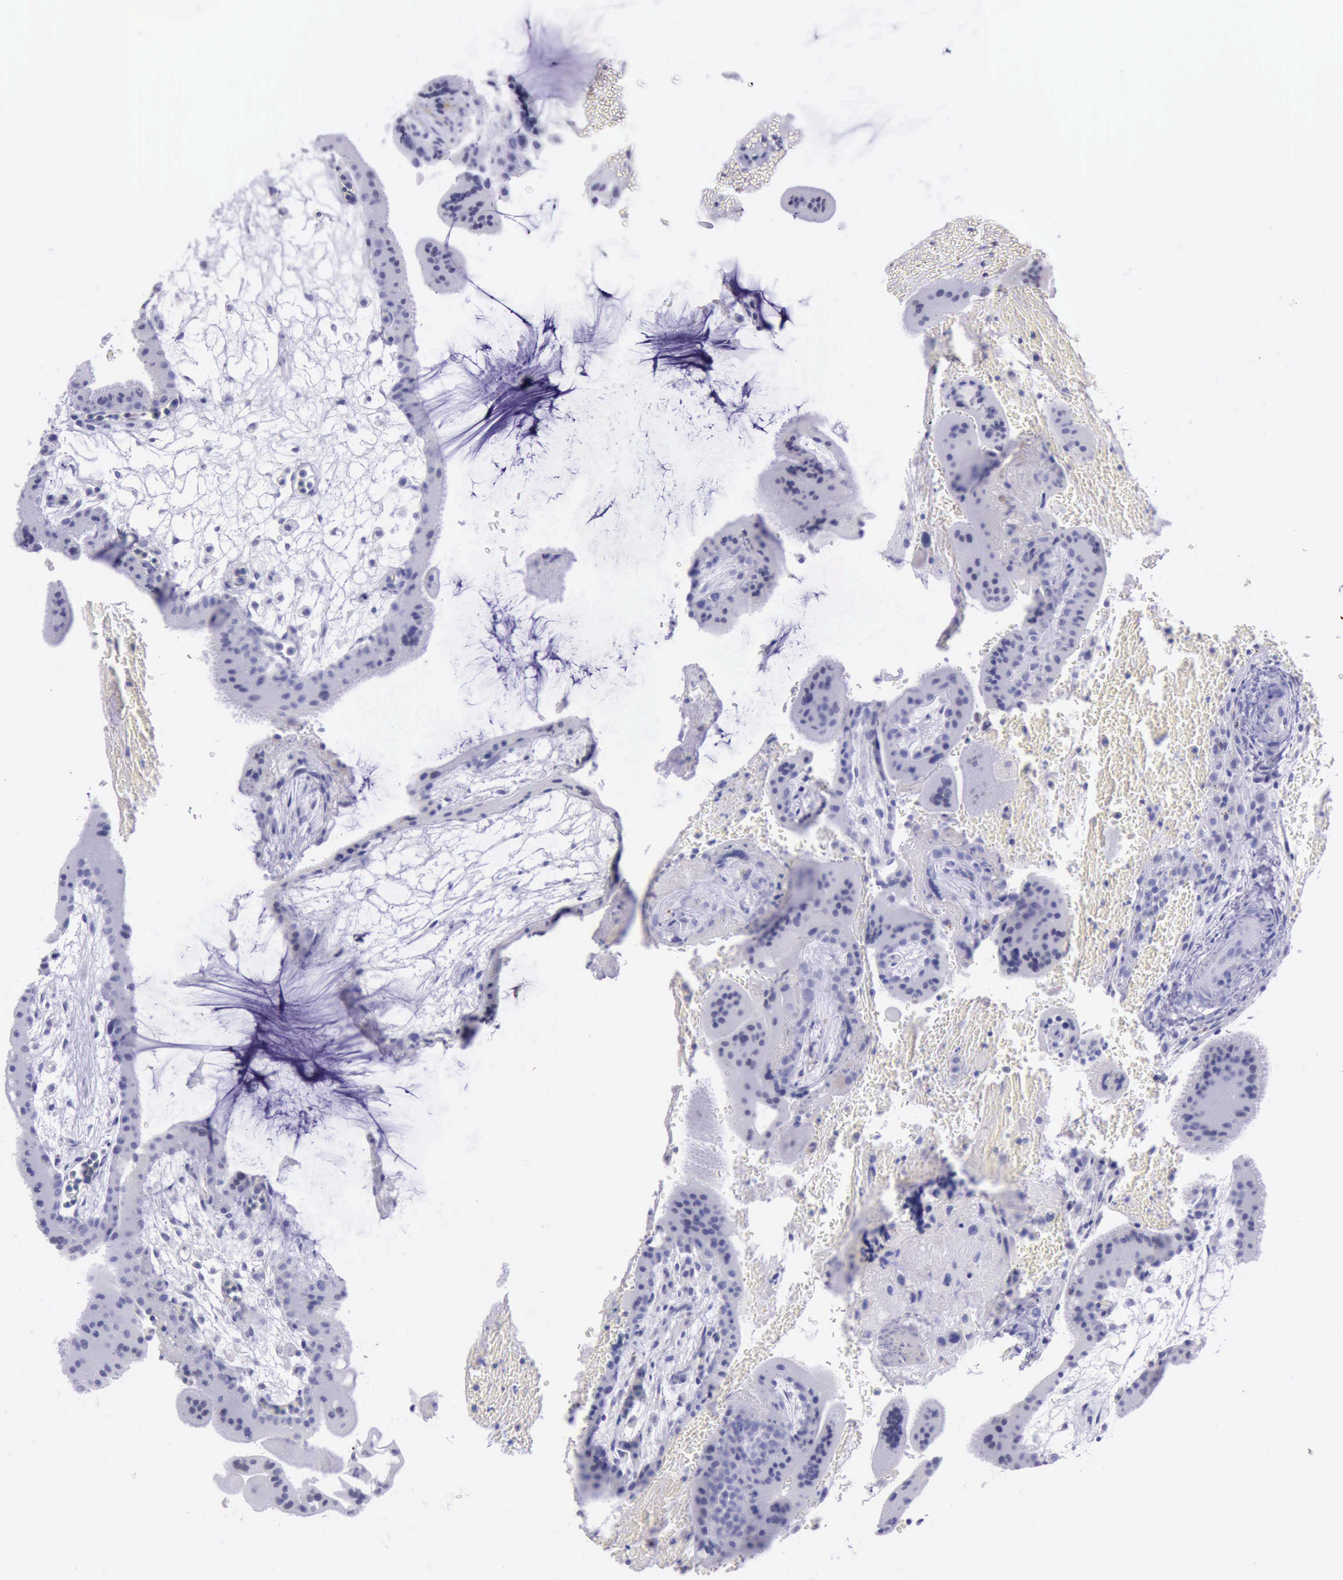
{"staining": {"intensity": "negative", "quantity": "none", "location": "none"}, "tissue": "placenta", "cell_type": "Trophoblastic cells", "image_type": "normal", "snomed": [{"axis": "morphology", "description": "Normal tissue, NOS"}, {"axis": "topography", "description": "Placenta"}], "caption": "This is an immunohistochemistry micrograph of unremarkable human placenta. There is no positivity in trophoblastic cells.", "gene": "GLA", "patient": {"sex": "female", "age": 35}}